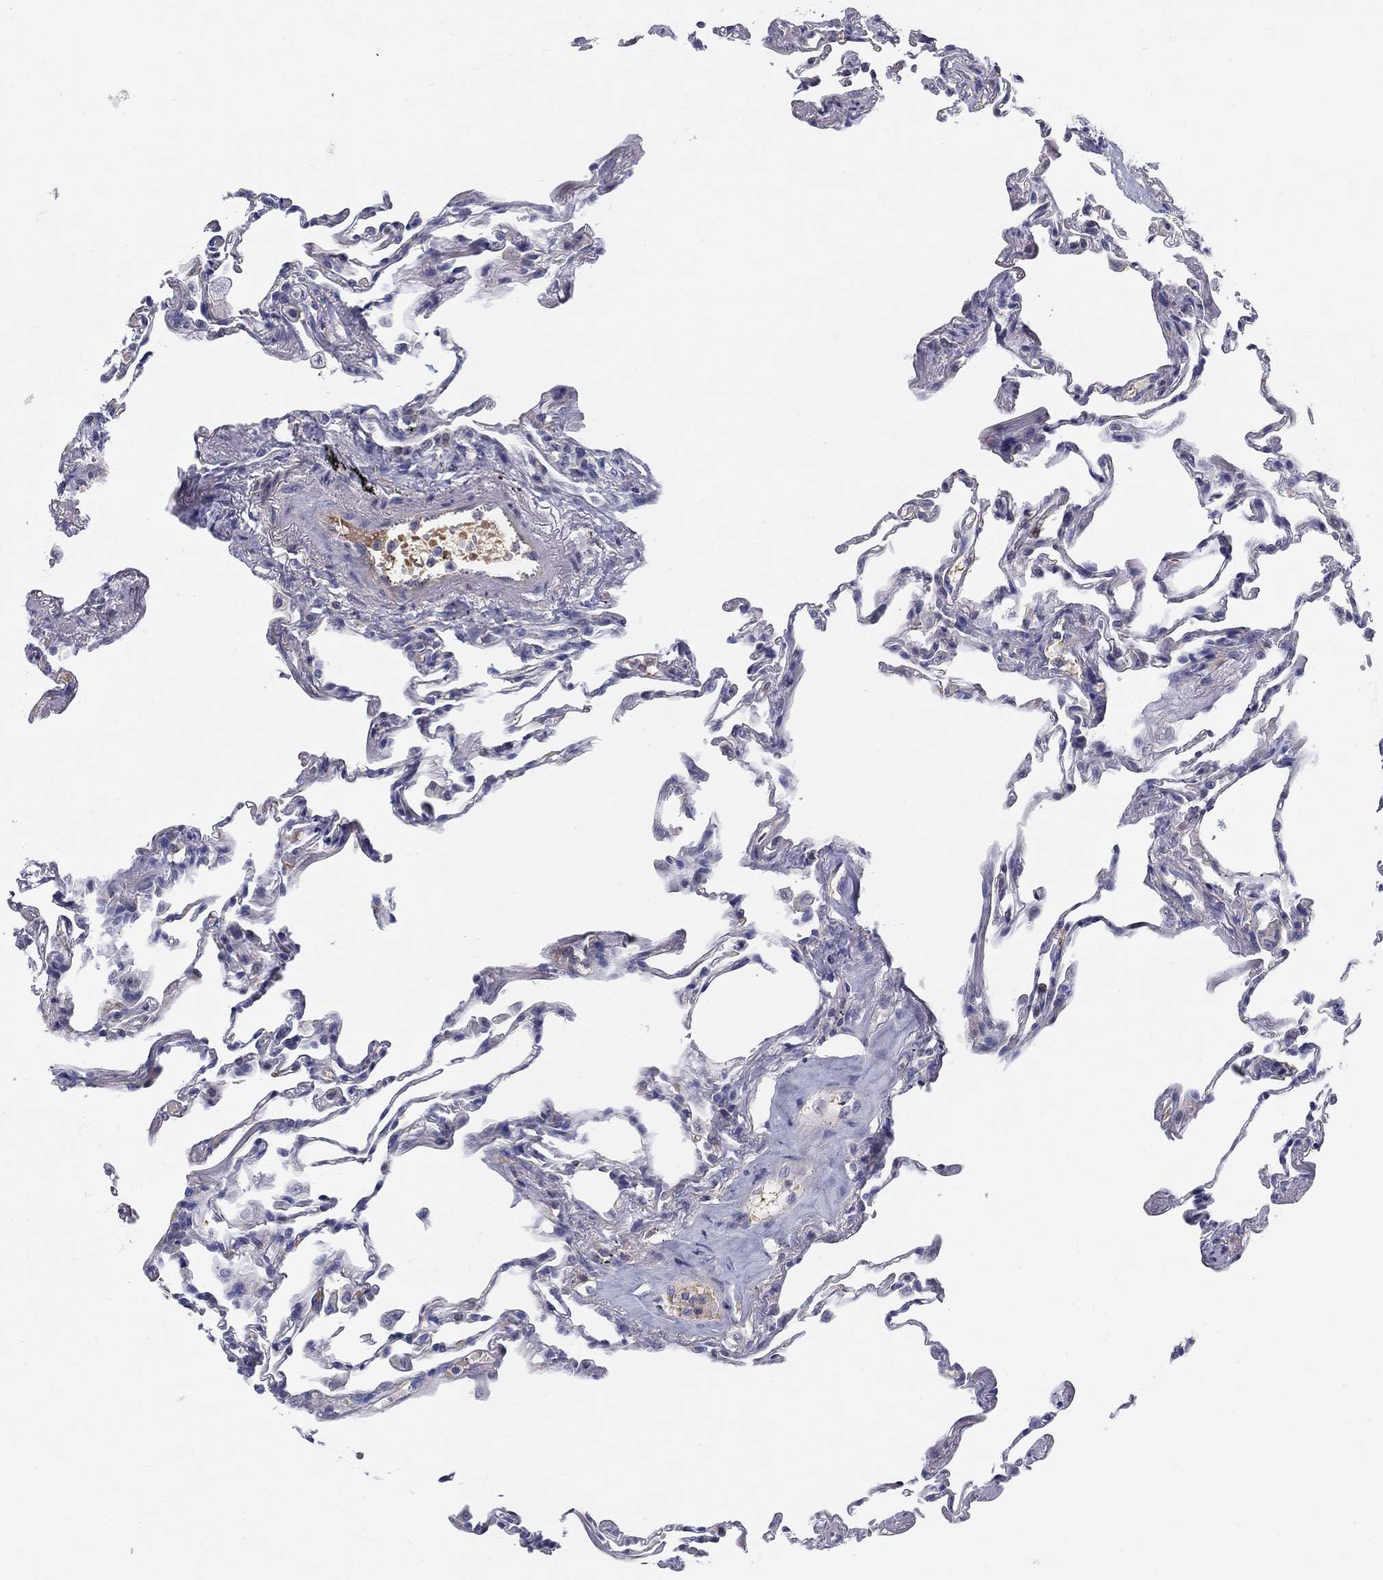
{"staining": {"intensity": "negative", "quantity": "none", "location": "none"}, "tissue": "lung", "cell_type": "Alveolar cells", "image_type": "normal", "snomed": [{"axis": "morphology", "description": "Normal tissue, NOS"}, {"axis": "topography", "description": "Lung"}], "caption": "Immunohistochemistry of unremarkable lung reveals no positivity in alveolar cells. (DAB immunohistochemistry with hematoxylin counter stain).", "gene": "HEATR4", "patient": {"sex": "female", "age": 57}}